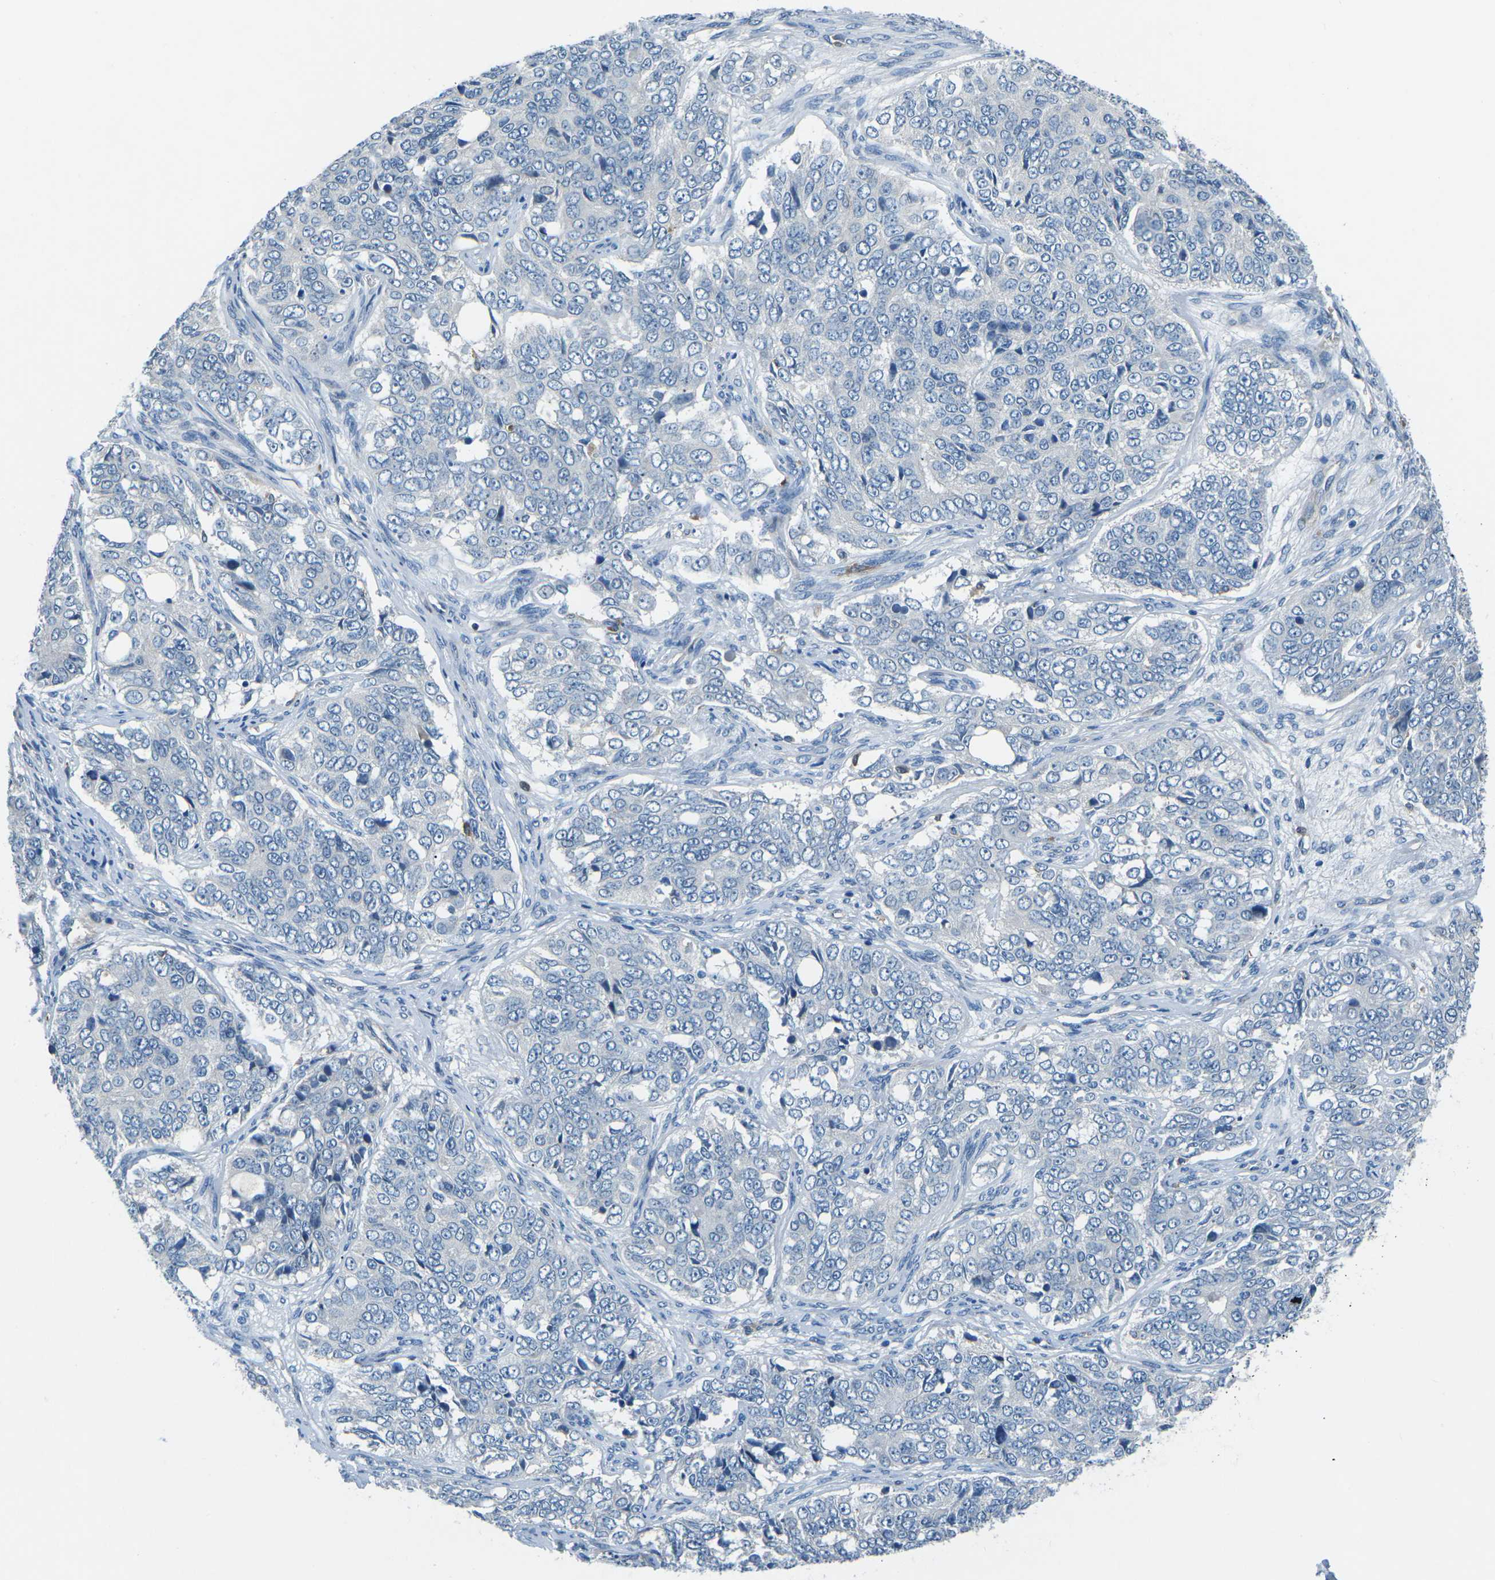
{"staining": {"intensity": "negative", "quantity": "none", "location": "none"}, "tissue": "ovarian cancer", "cell_type": "Tumor cells", "image_type": "cancer", "snomed": [{"axis": "morphology", "description": "Carcinoma, endometroid"}, {"axis": "topography", "description": "Ovary"}], "caption": "There is no significant positivity in tumor cells of endometroid carcinoma (ovarian).", "gene": "CD1D", "patient": {"sex": "female", "age": 51}}